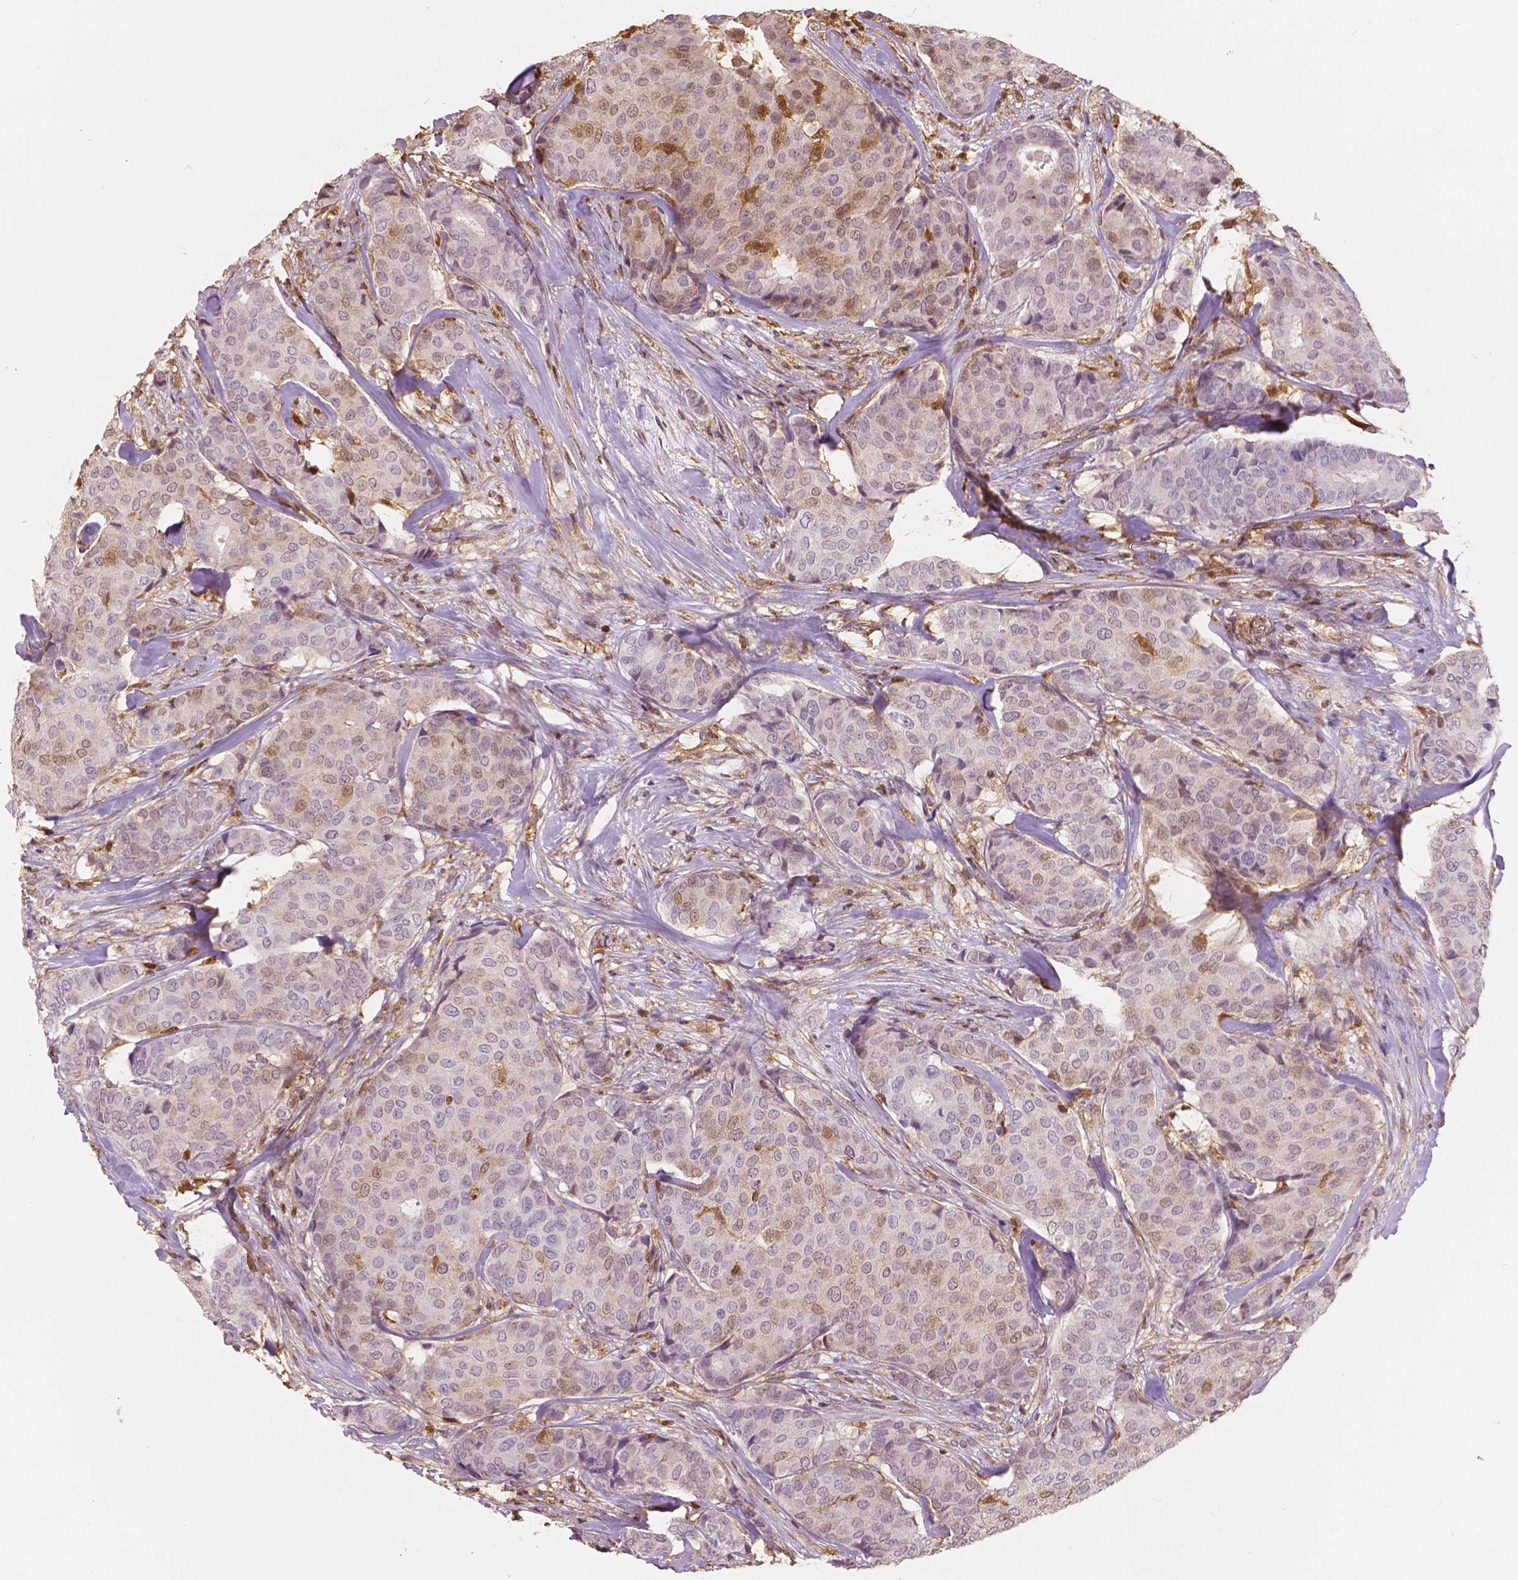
{"staining": {"intensity": "negative", "quantity": "none", "location": "none"}, "tissue": "breast cancer", "cell_type": "Tumor cells", "image_type": "cancer", "snomed": [{"axis": "morphology", "description": "Duct carcinoma"}, {"axis": "topography", "description": "Breast"}], "caption": "DAB immunohistochemical staining of infiltrating ductal carcinoma (breast) reveals no significant positivity in tumor cells.", "gene": "S100A4", "patient": {"sex": "female", "age": 75}}